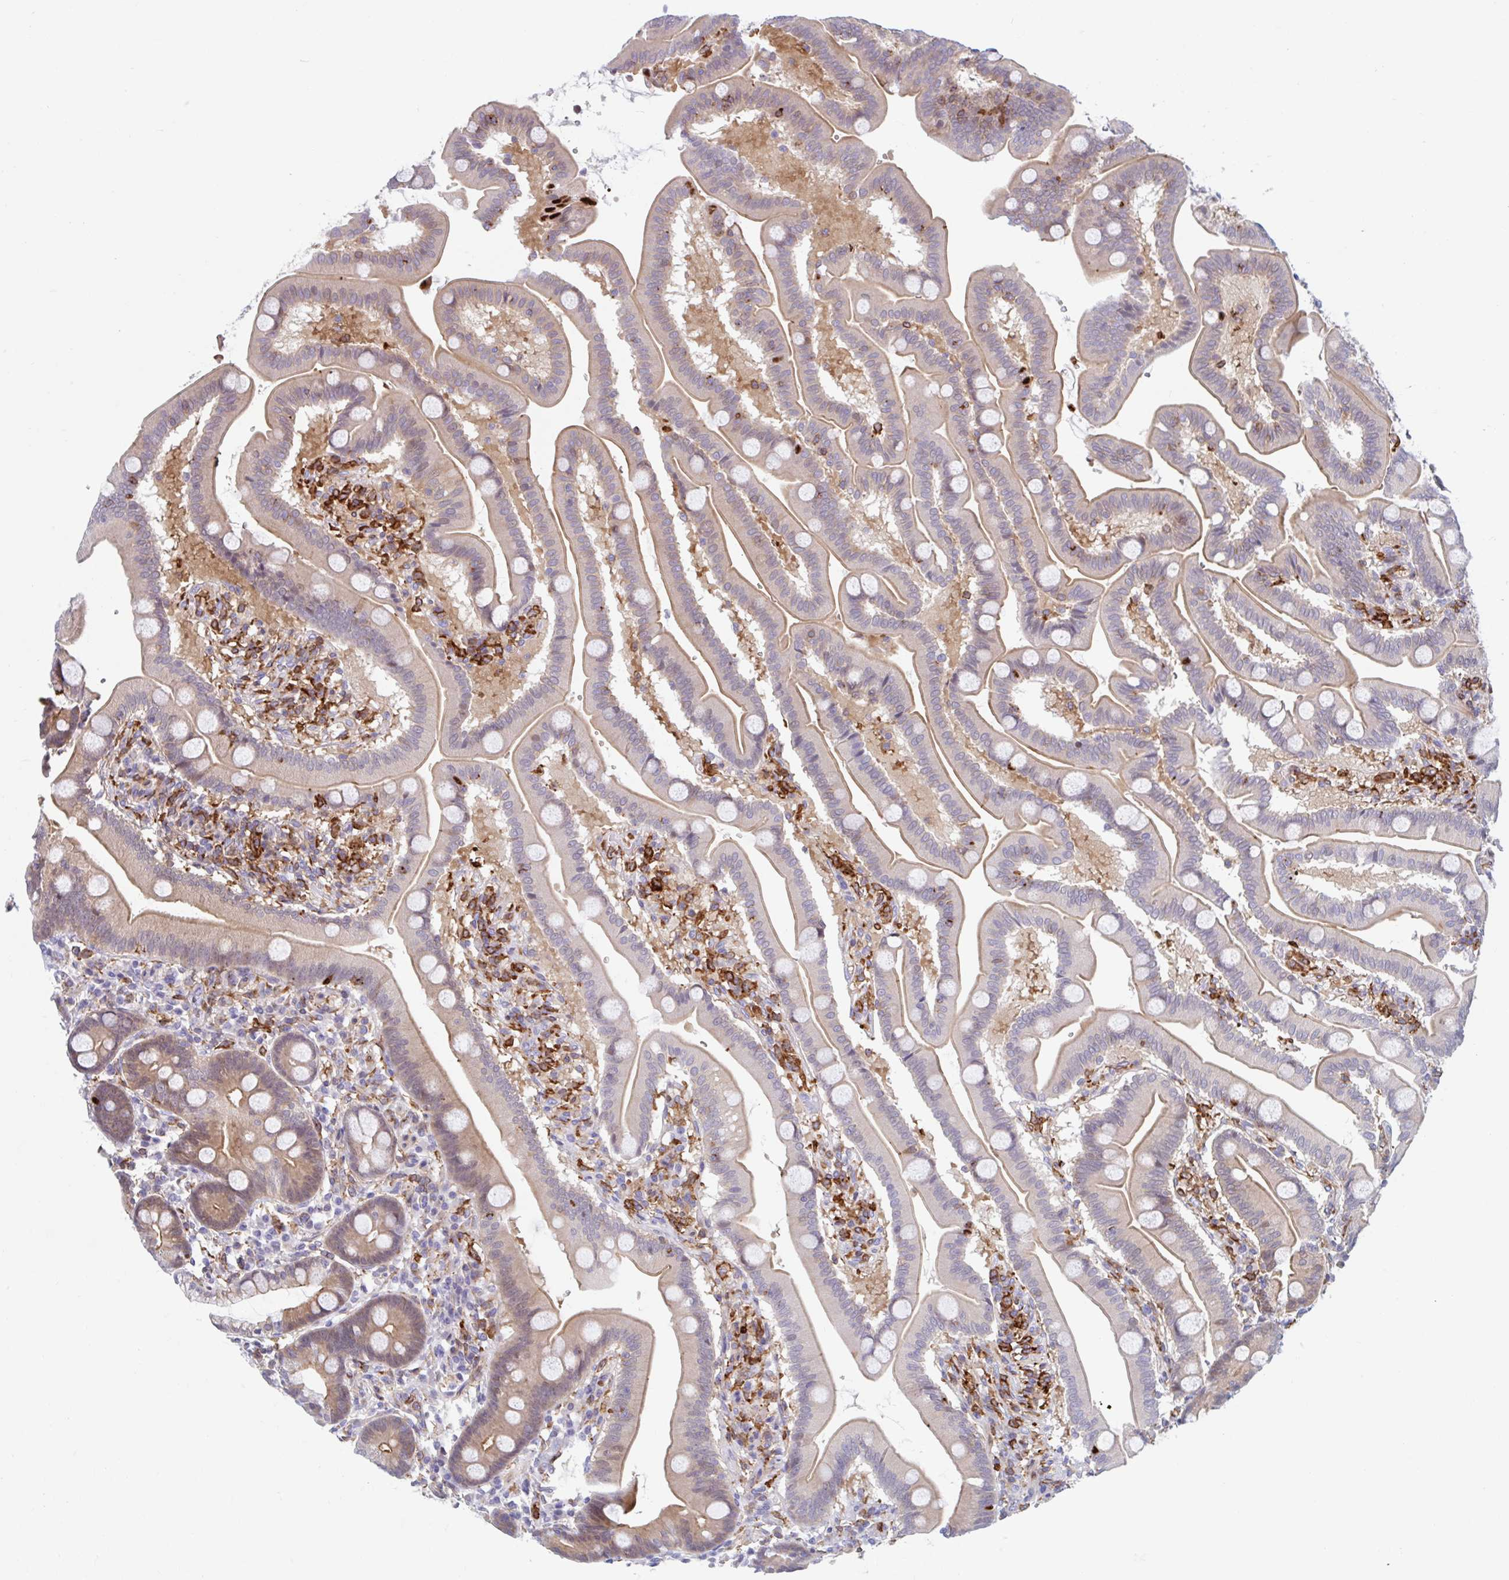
{"staining": {"intensity": "moderate", "quantity": "25%-75%", "location": "cytoplasmic/membranous"}, "tissue": "duodenum", "cell_type": "Glandular cells", "image_type": "normal", "snomed": [{"axis": "morphology", "description": "Normal tissue, NOS"}, {"axis": "topography", "description": "Duodenum"}], "caption": "A medium amount of moderate cytoplasmic/membranous staining is identified in approximately 25%-75% of glandular cells in normal duodenum.", "gene": "EFHD1", "patient": {"sex": "male", "age": 59}}